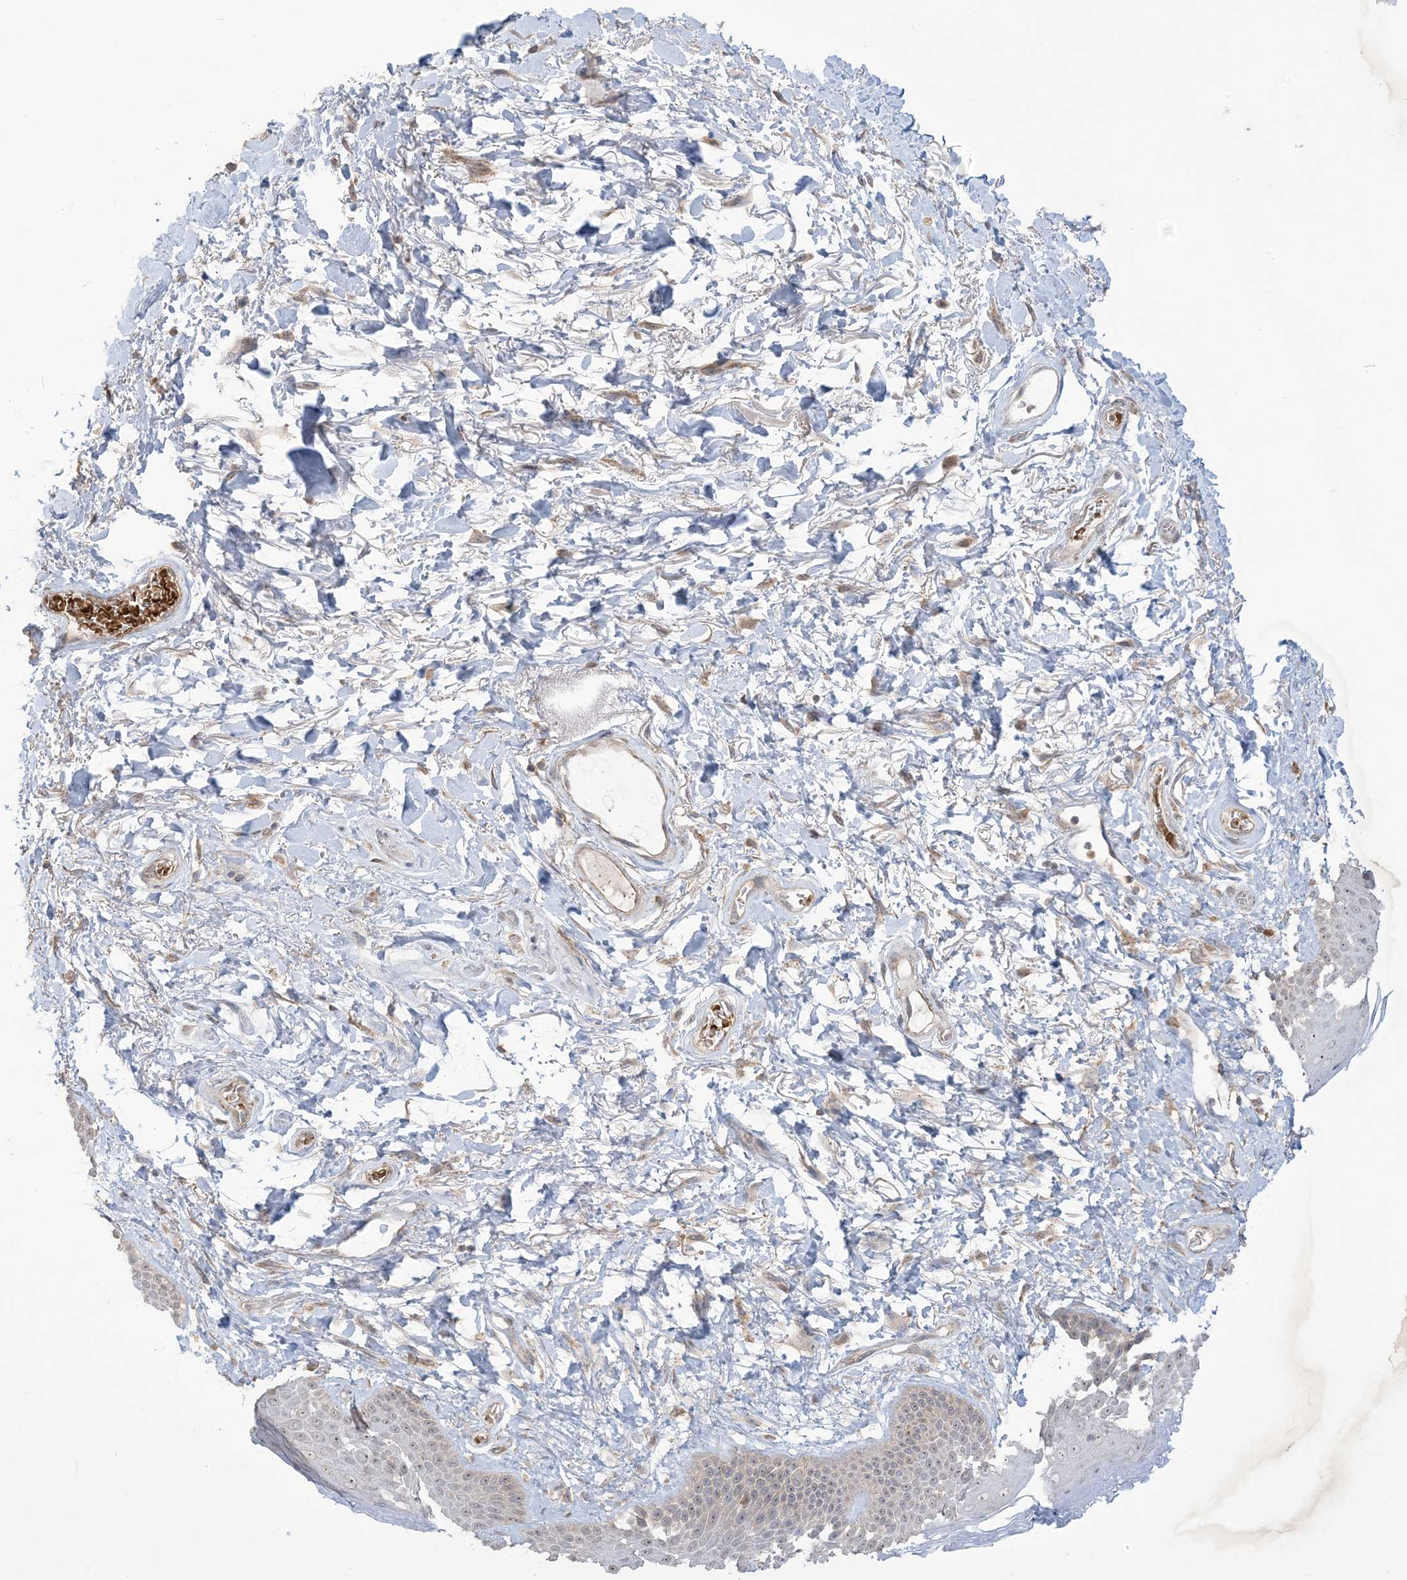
{"staining": {"intensity": "moderate", "quantity": "<25%", "location": "cytoplasmic/membranous"}, "tissue": "skin", "cell_type": "Epidermal cells", "image_type": "normal", "snomed": [{"axis": "morphology", "description": "Normal tissue, NOS"}, {"axis": "topography", "description": "Anal"}], "caption": "Skin stained with a brown dye exhibits moderate cytoplasmic/membranous positive expression in approximately <25% of epidermal cells.", "gene": "KLHL18", "patient": {"sex": "male", "age": 74}}